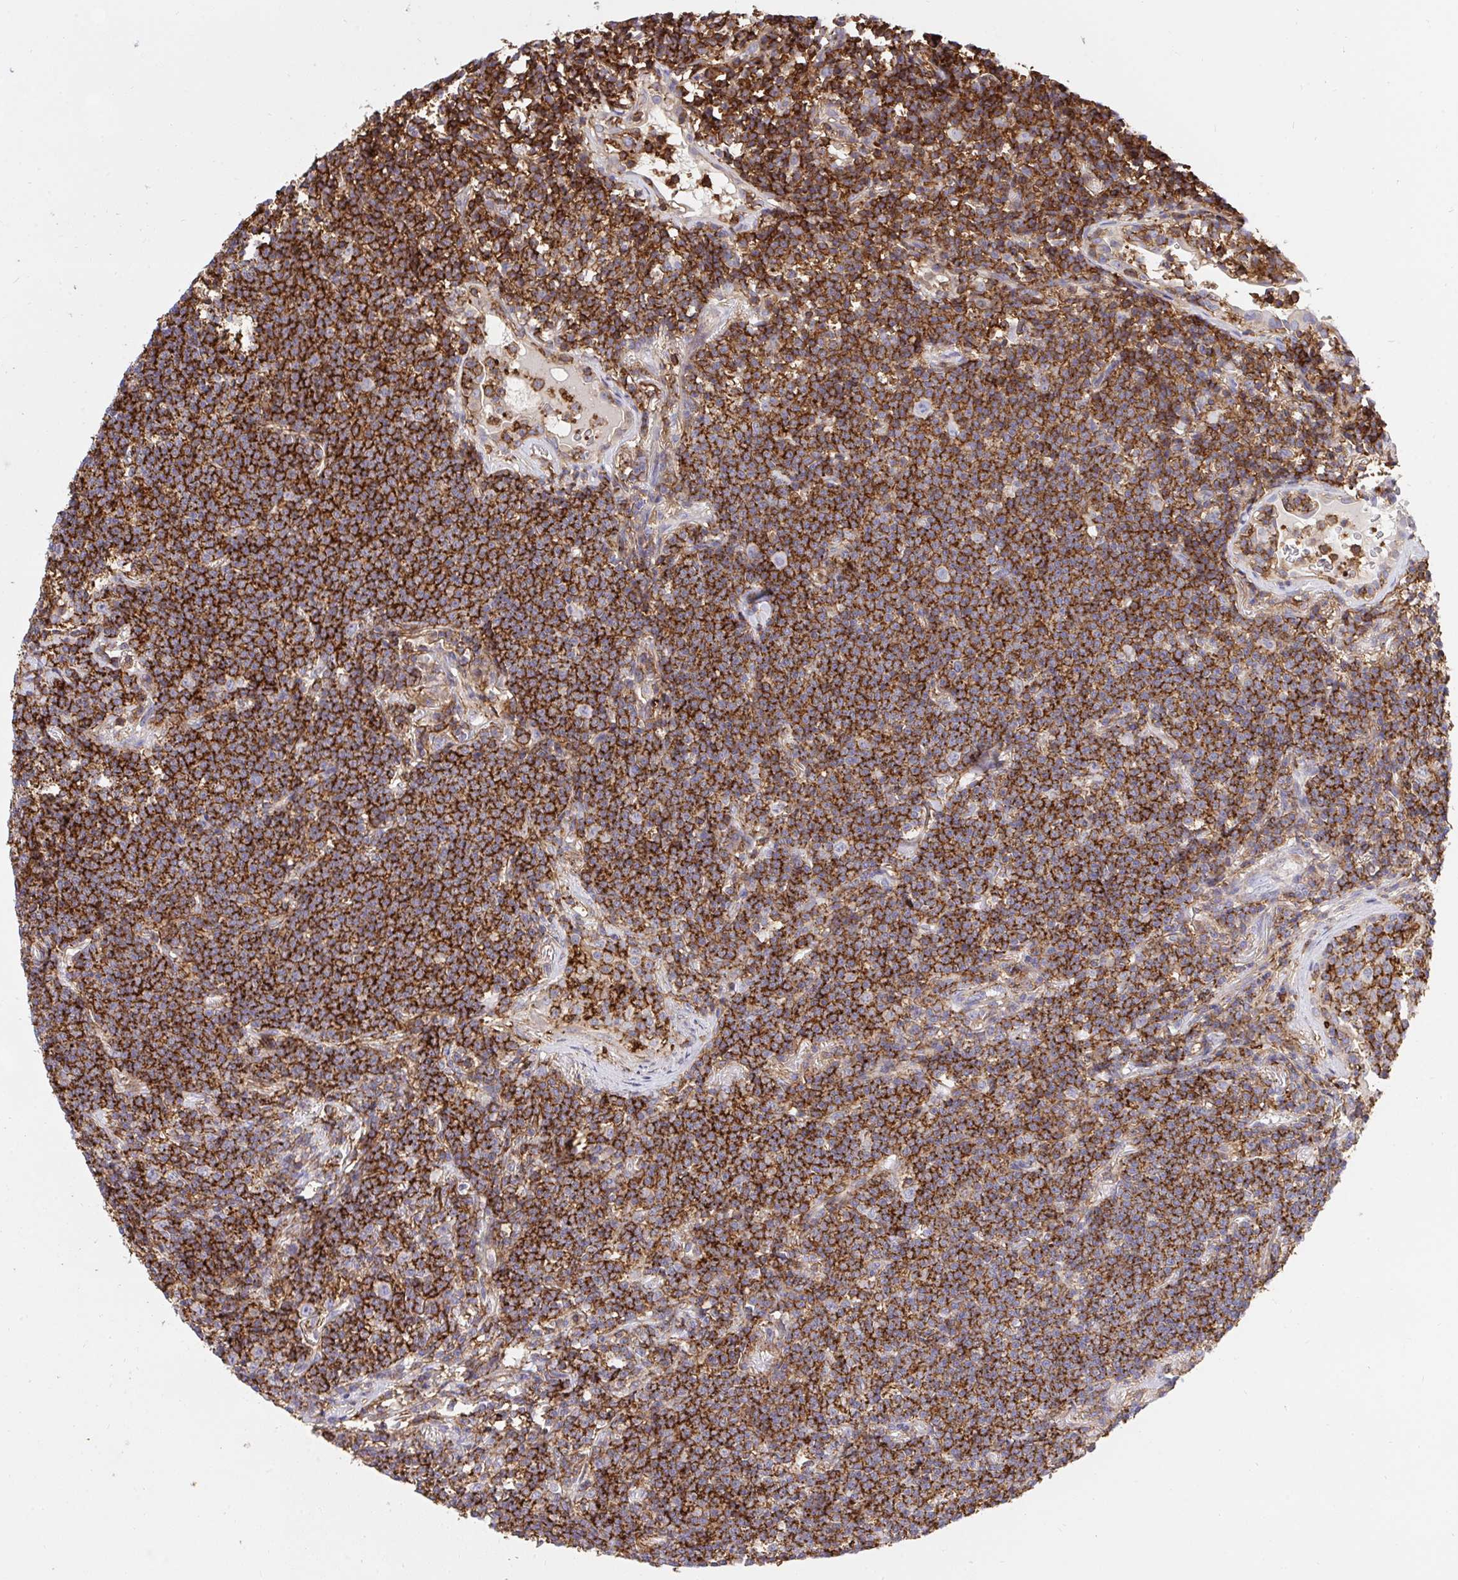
{"staining": {"intensity": "strong", "quantity": ">75%", "location": "cytoplasmic/membranous"}, "tissue": "lymphoma", "cell_type": "Tumor cells", "image_type": "cancer", "snomed": [{"axis": "morphology", "description": "Malignant lymphoma, non-Hodgkin's type, Low grade"}, {"axis": "topography", "description": "Lung"}], "caption": "Immunohistochemical staining of malignant lymphoma, non-Hodgkin's type (low-grade) displays strong cytoplasmic/membranous protein positivity in approximately >75% of tumor cells.", "gene": "ERI1", "patient": {"sex": "female", "age": 71}}